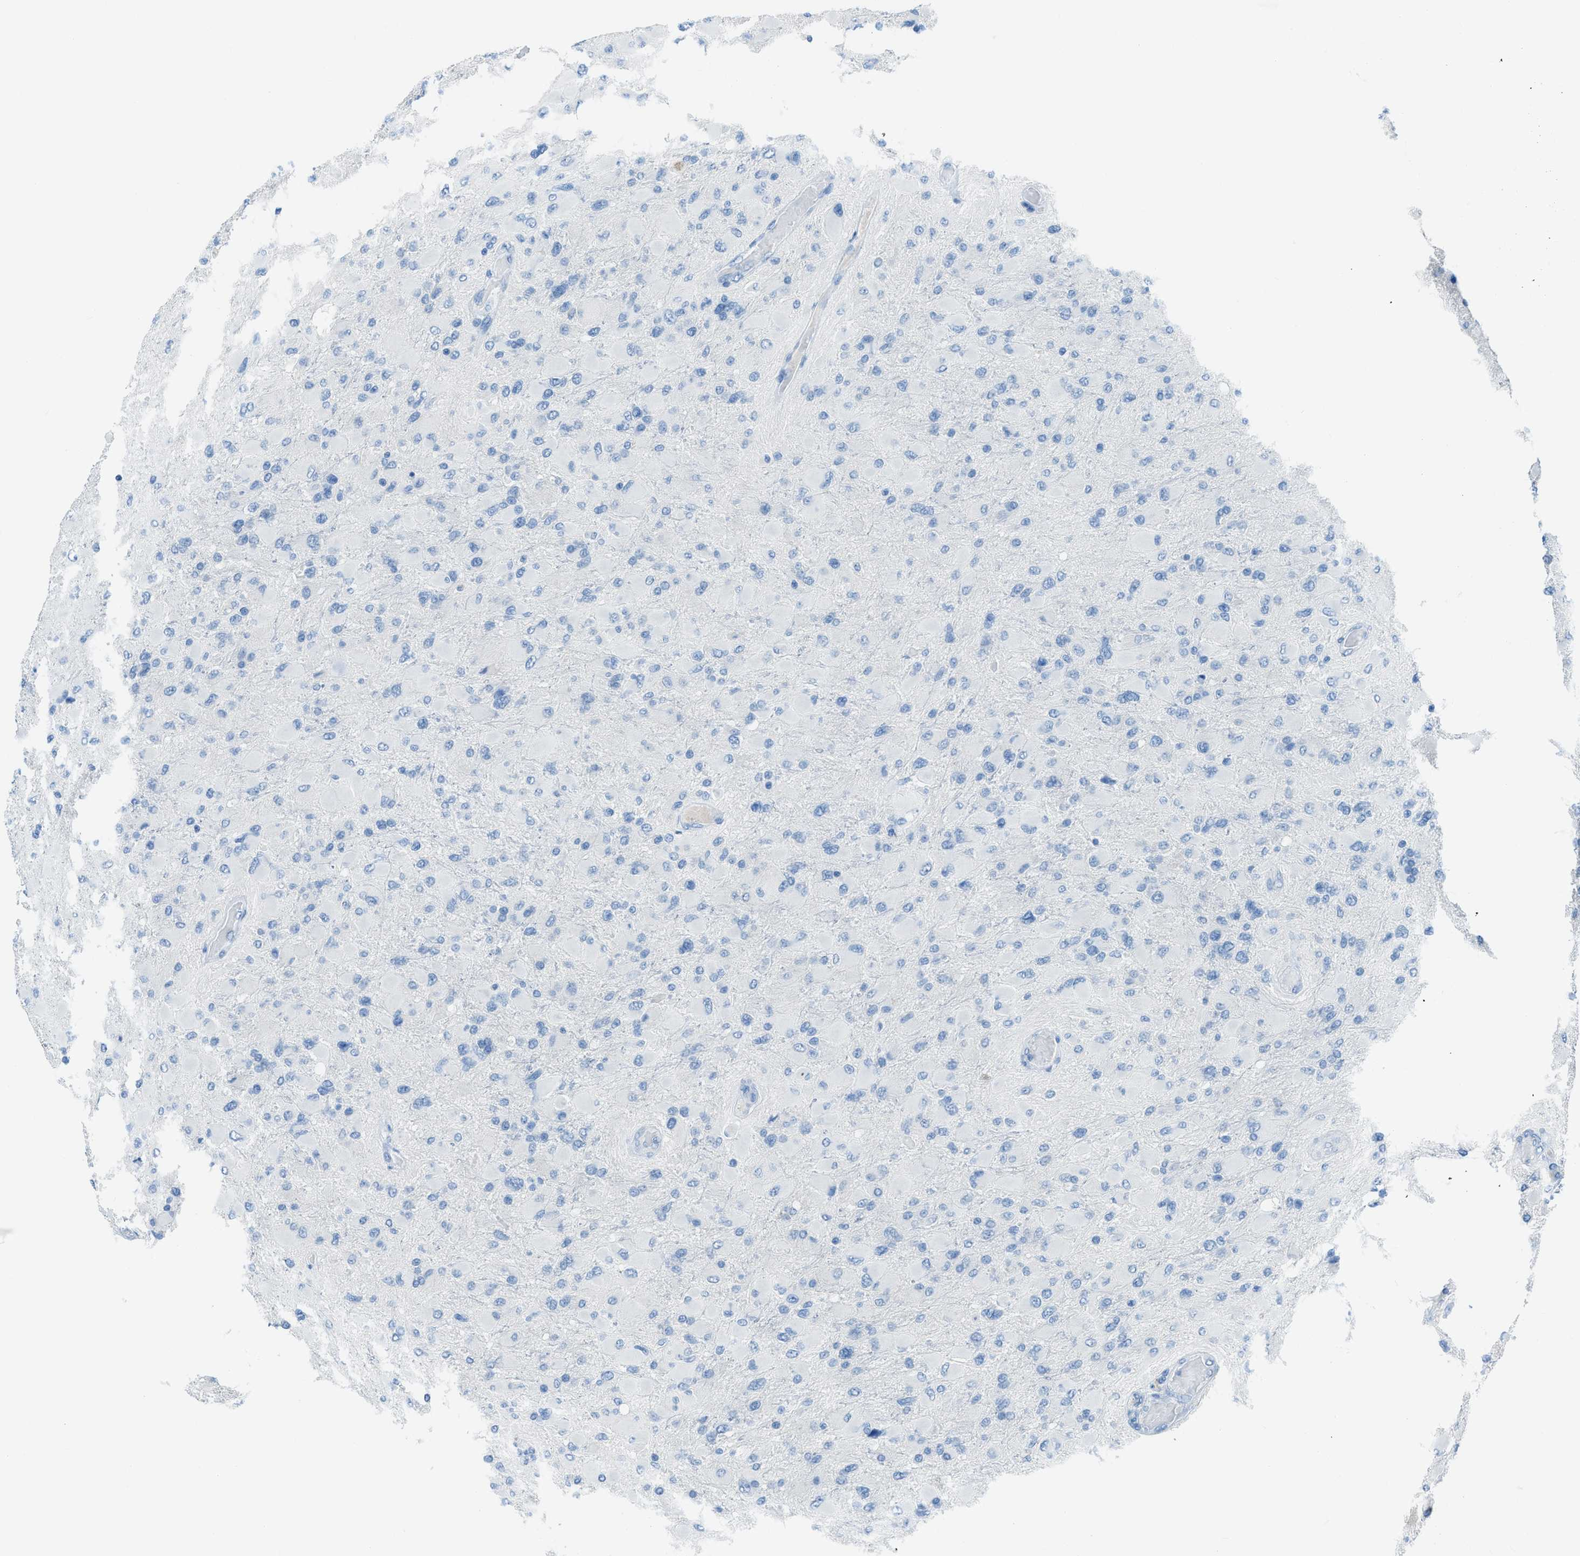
{"staining": {"intensity": "negative", "quantity": "none", "location": "none"}, "tissue": "glioma", "cell_type": "Tumor cells", "image_type": "cancer", "snomed": [{"axis": "morphology", "description": "Glioma, malignant, High grade"}, {"axis": "topography", "description": "Cerebral cortex"}], "caption": "Malignant high-grade glioma was stained to show a protein in brown. There is no significant staining in tumor cells.", "gene": "ACAN", "patient": {"sex": "female", "age": 36}}